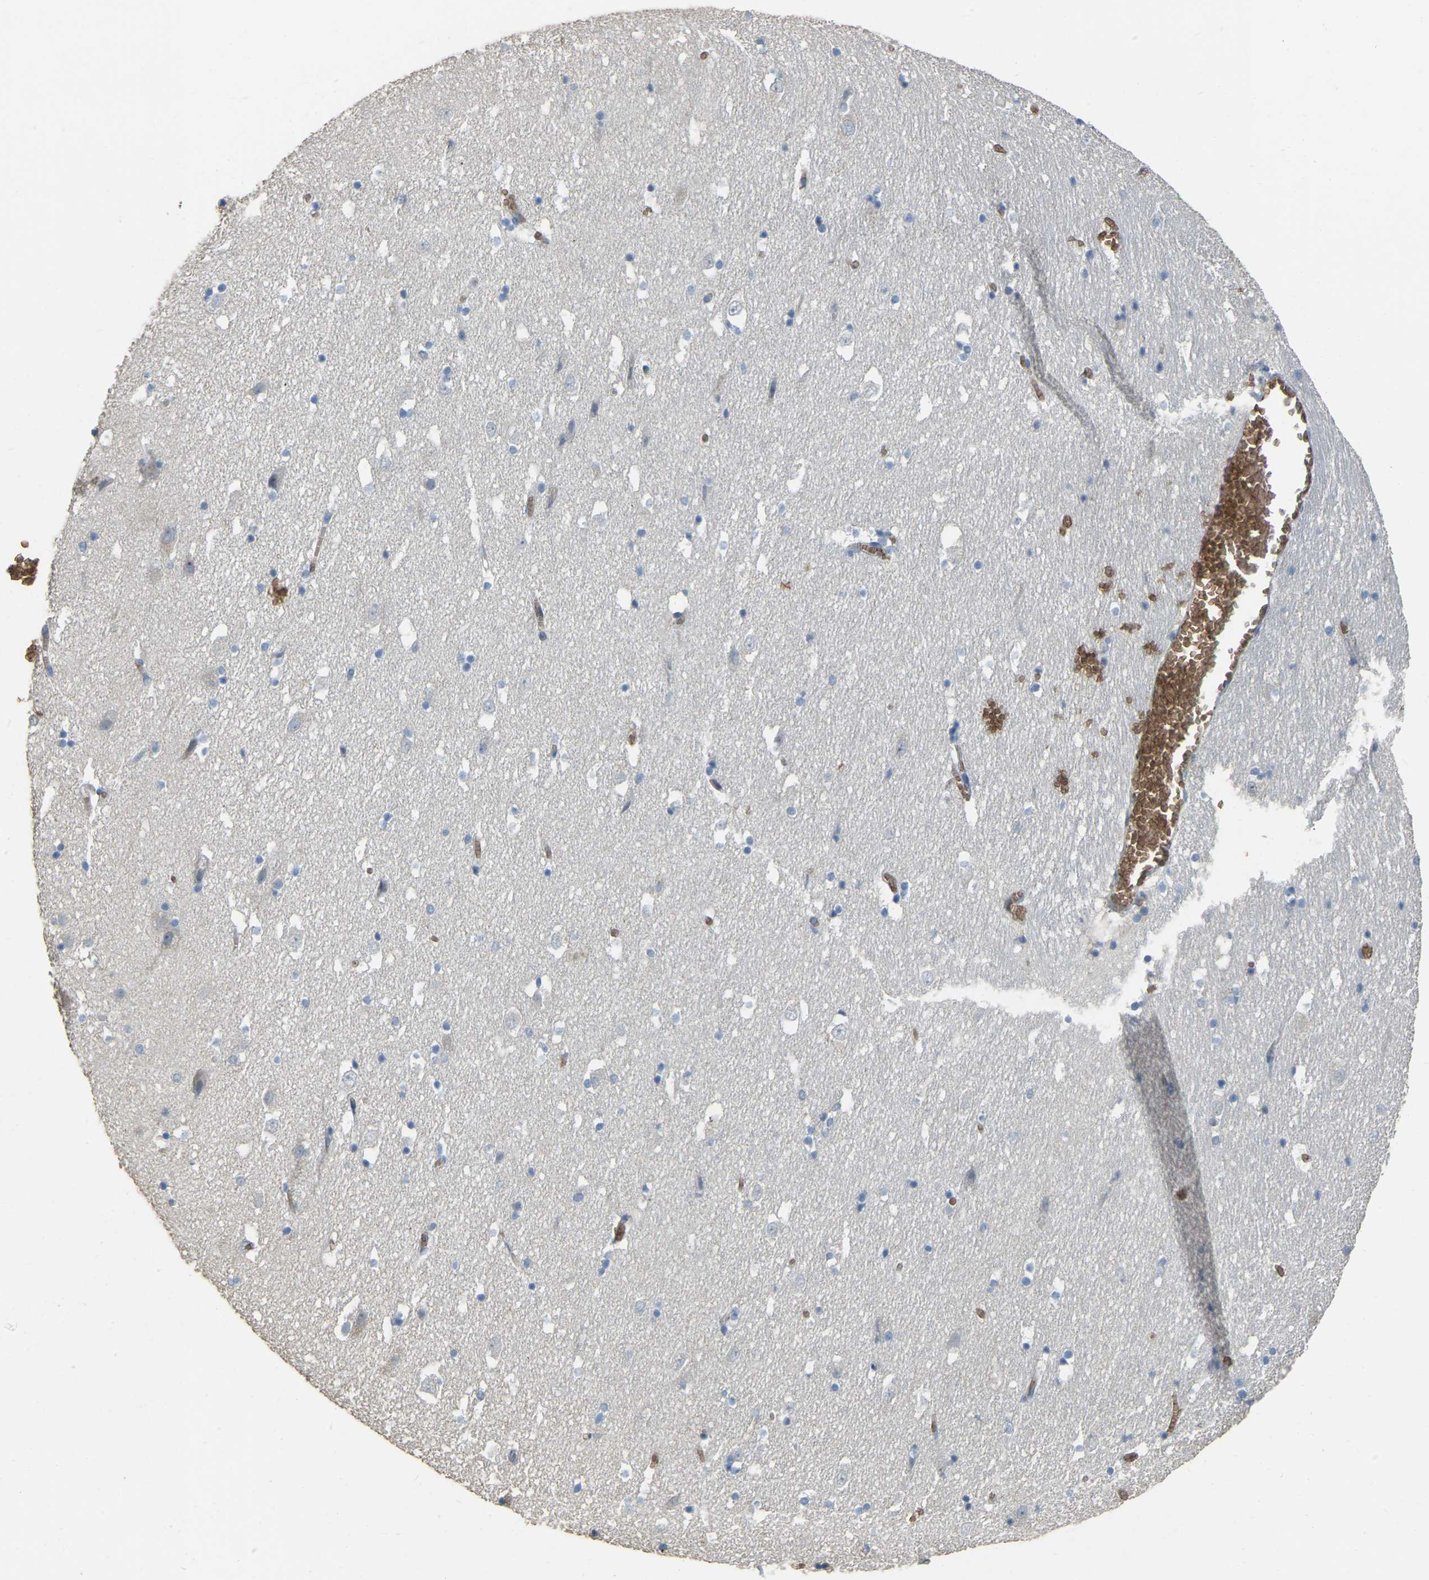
{"staining": {"intensity": "negative", "quantity": "none", "location": "none"}, "tissue": "hippocampus", "cell_type": "Glial cells", "image_type": "normal", "snomed": [{"axis": "morphology", "description": "Normal tissue, NOS"}, {"axis": "topography", "description": "Hippocampus"}], "caption": "Glial cells are negative for protein expression in unremarkable human hippocampus. (Brightfield microscopy of DAB (3,3'-diaminobenzidine) IHC at high magnification).", "gene": "CFAP298", "patient": {"sex": "male", "age": 45}}